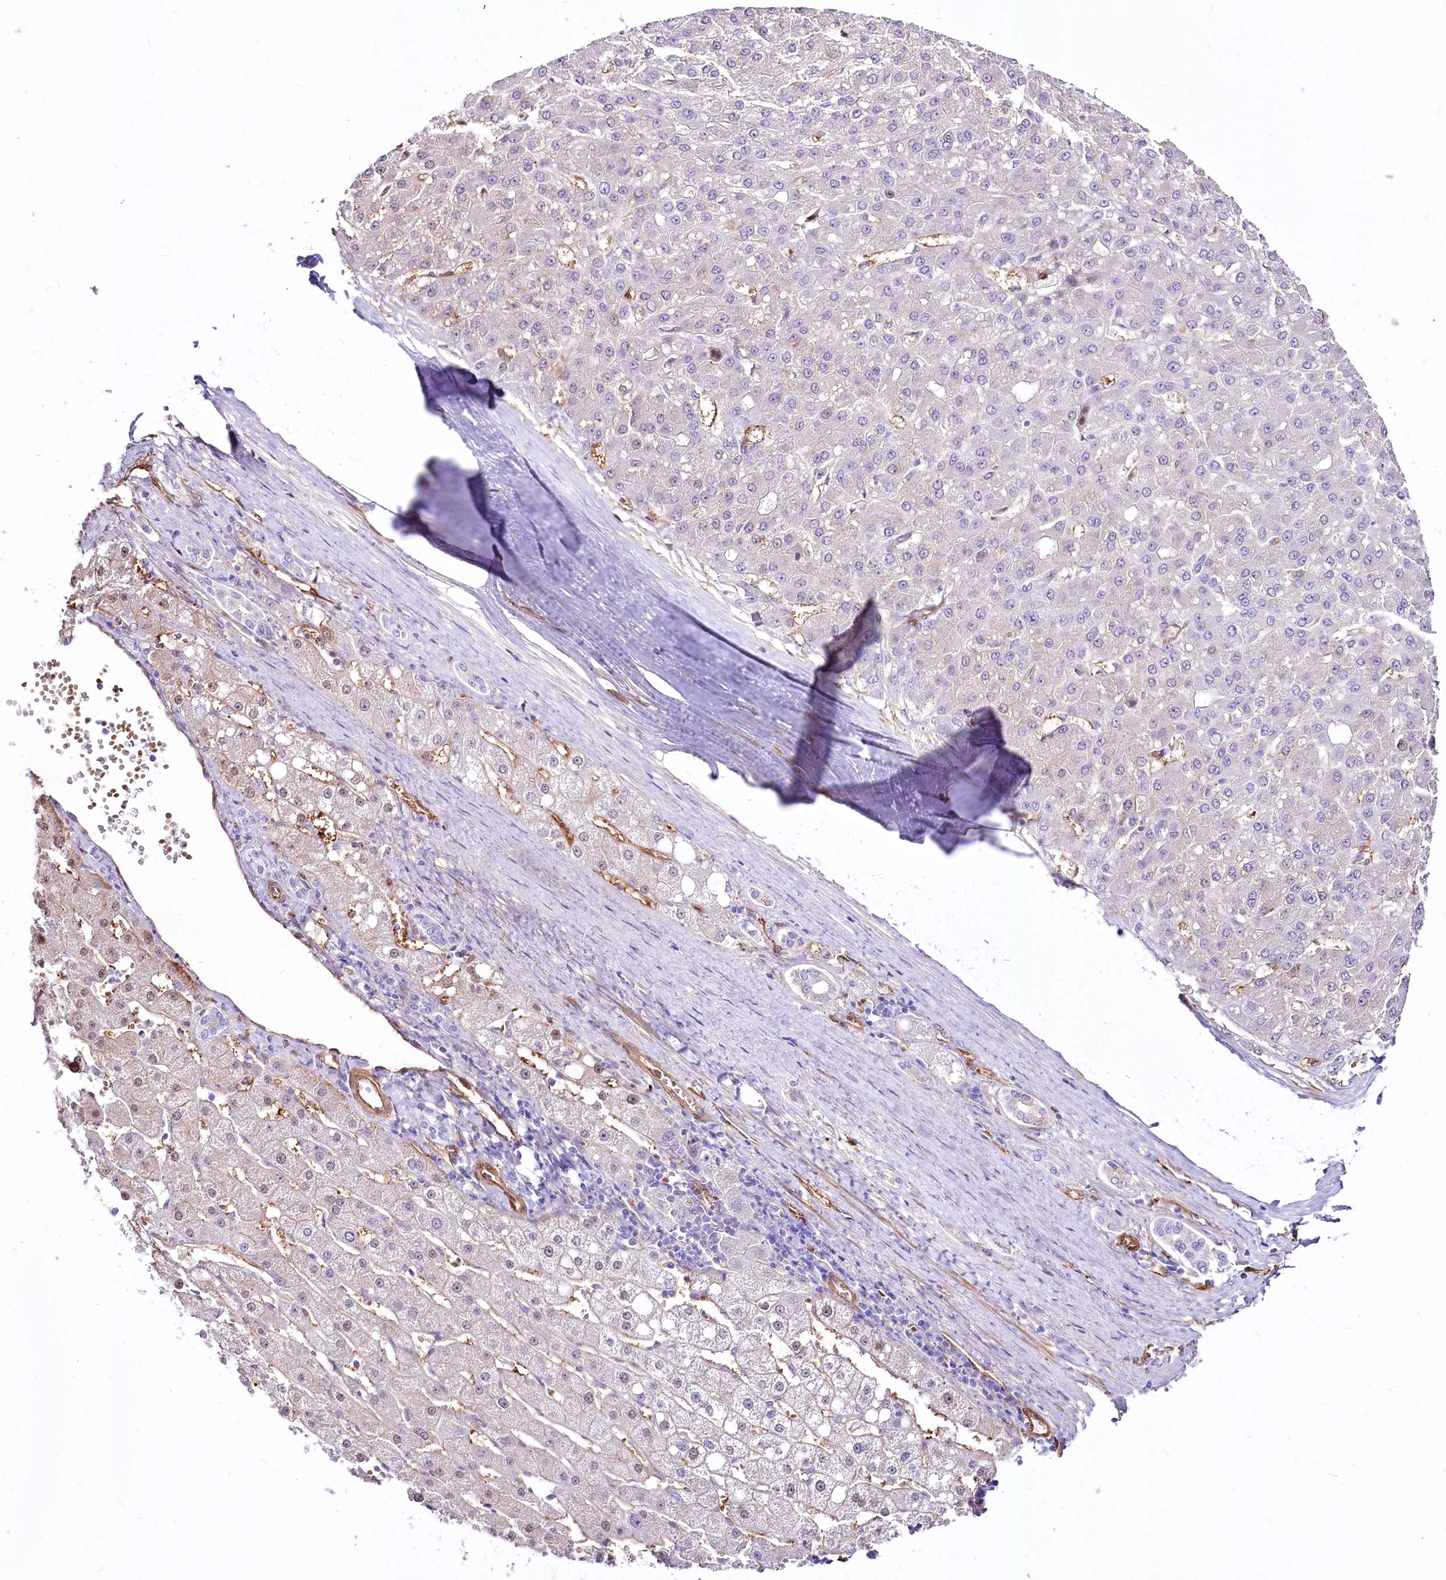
{"staining": {"intensity": "negative", "quantity": "none", "location": "none"}, "tissue": "liver cancer", "cell_type": "Tumor cells", "image_type": "cancer", "snomed": [{"axis": "morphology", "description": "Carcinoma, Hepatocellular, NOS"}, {"axis": "topography", "description": "Liver"}], "caption": "This histopathology image is of liver cancer (hepatocellular carcinoma) stained with immunohistochemistry (IHC) to label a protein in brown with the nuclei are counter-stained blue. There is no positivity in tumor cells.", "gene": "PTMS", "patient": {"sex": "male", "age": 67}}